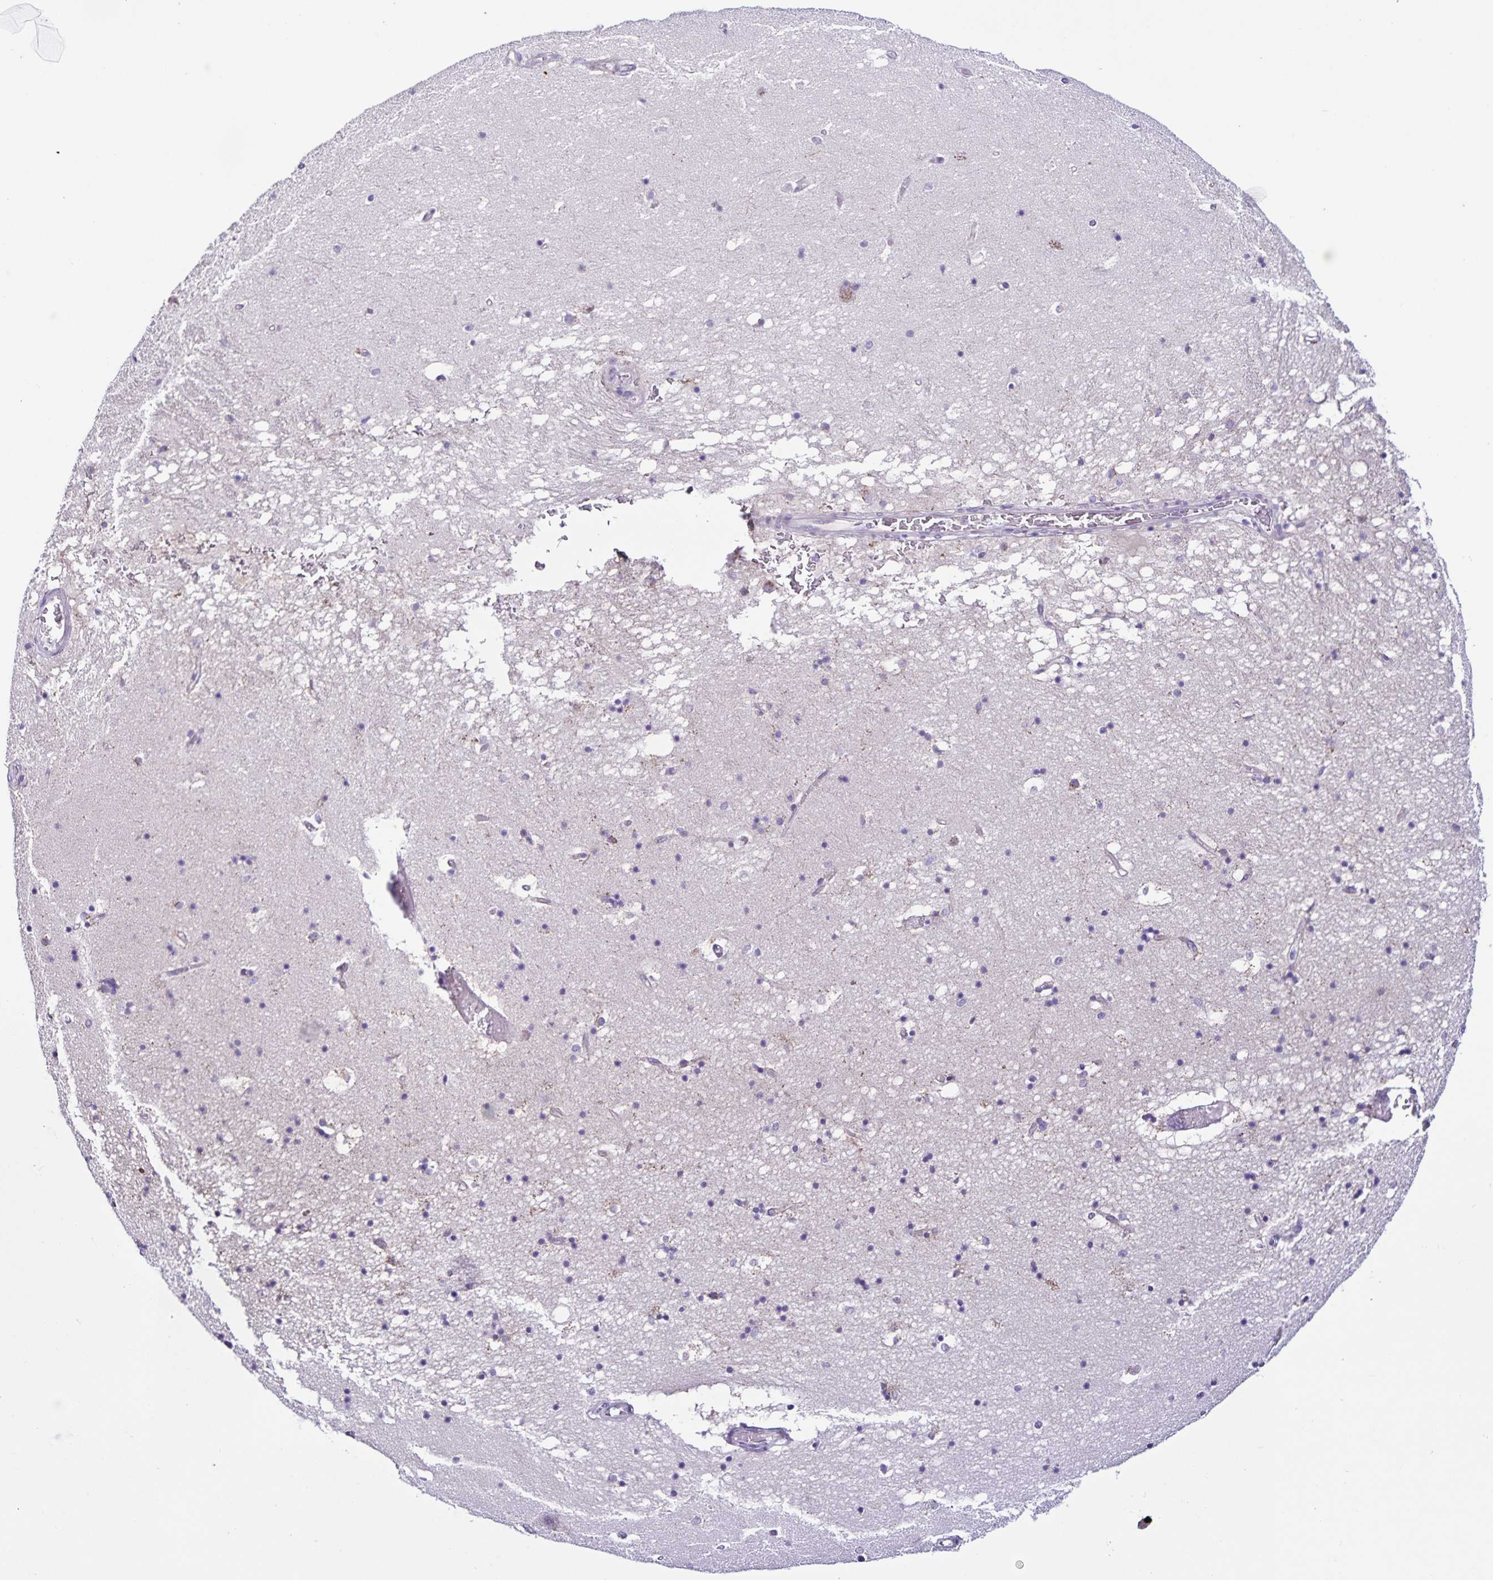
{"staining": {"intensity": "negative", "quantity": "none", "location": "none"}, "tissue": "hippocampus", "cell_type": "Glial cells", "image_type": "normal", "snomed": [{"axis": "morphology", "description": "Normal tissue, NOS"}, {"axis": "topography", "description": "Hippocampus"}], "caption": "A micrograph of hippocampus stained for a protein reveals no brown staining in glial cells.", "gene": "RNFT2", "patient": {"sex": "male", "age": 58}}